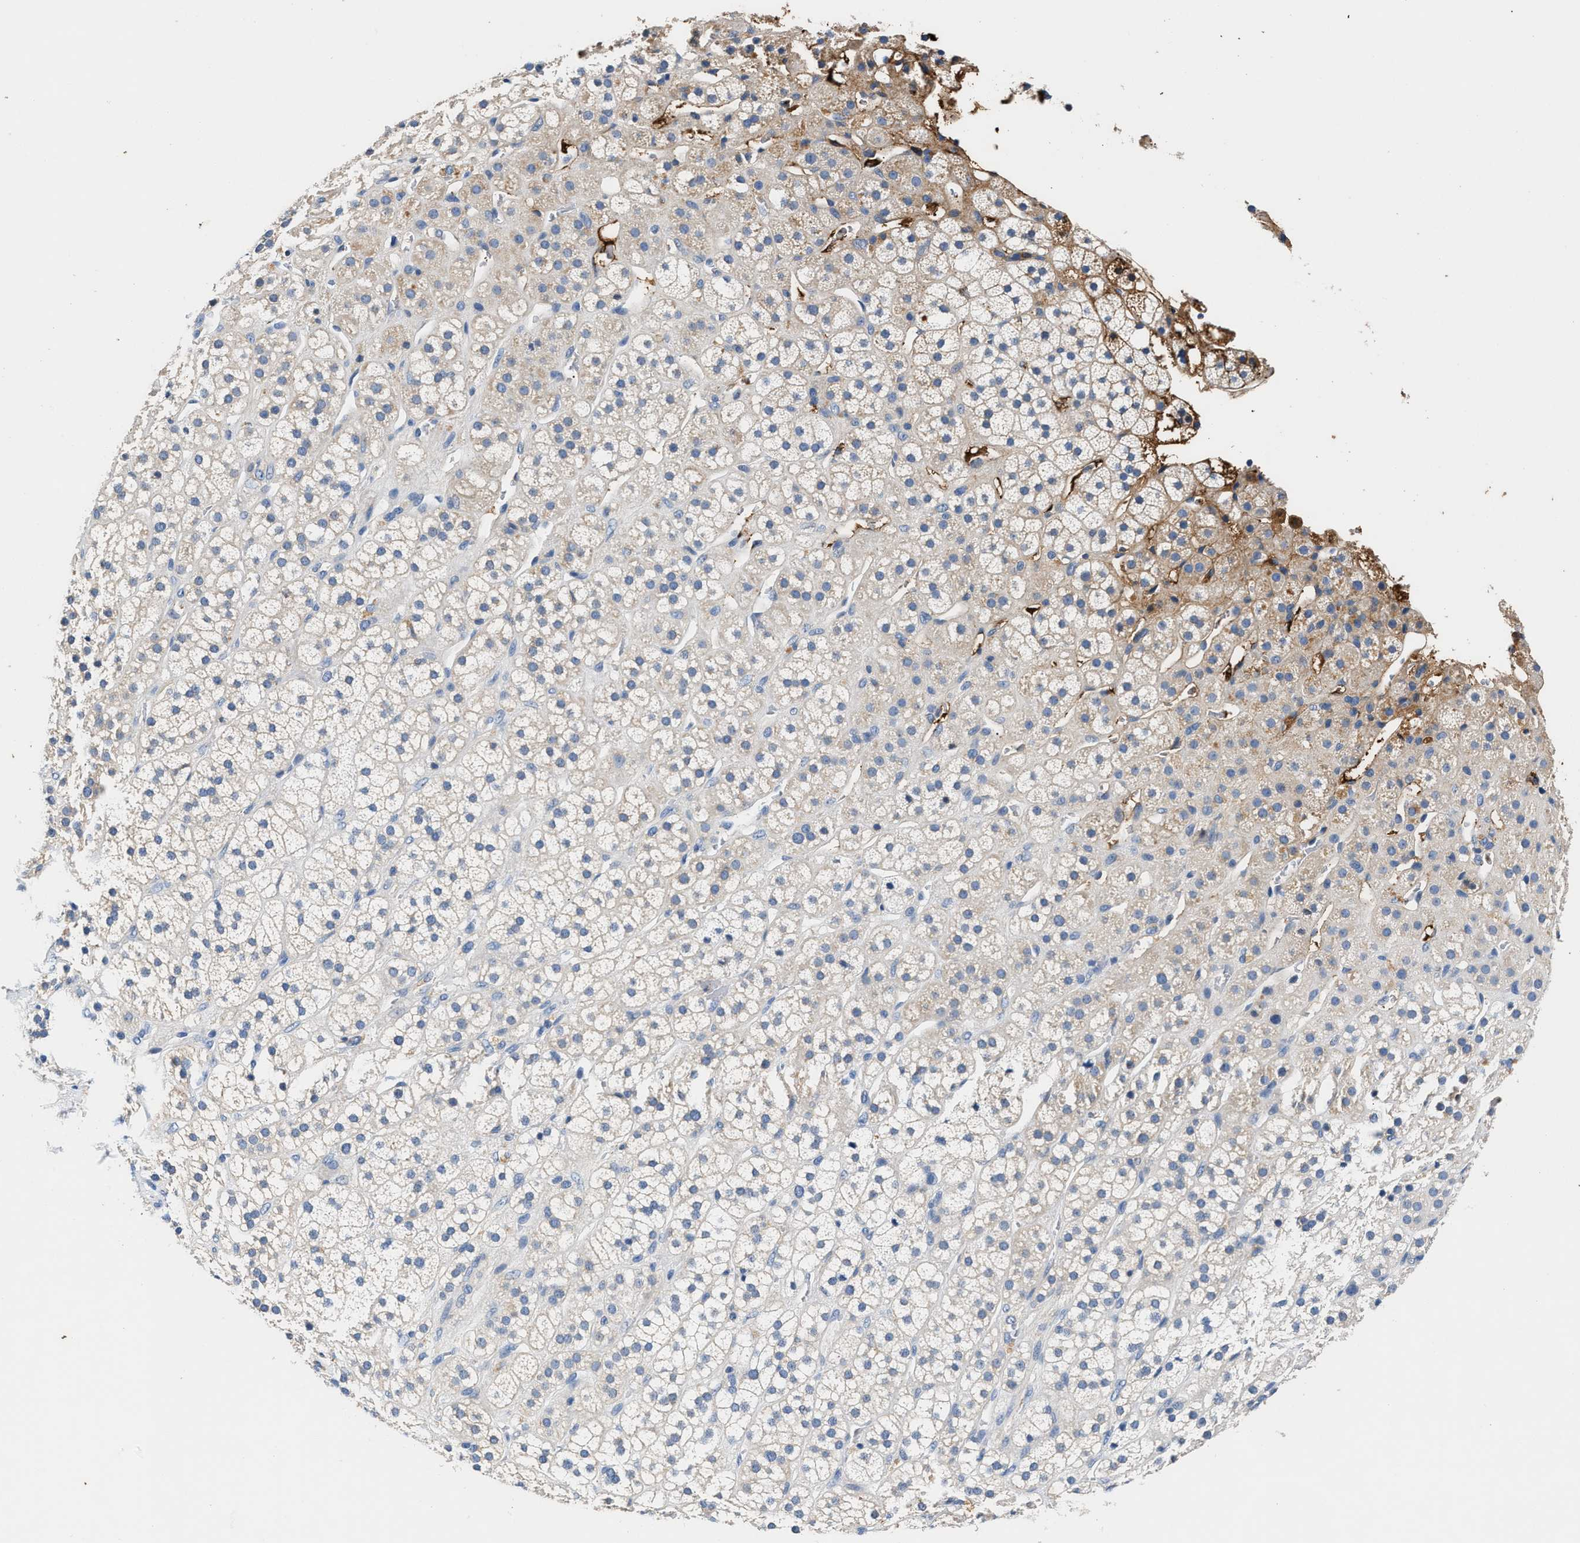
{"staining": {"intensity": "moderate", "quantity": "<25%", "location": "cytoplasmic/membranous"}, "tissue": "adrenal gland", "cell_type": "Glandular cells", "image_type": "normal", "snomed": [{"axis": "morphology", "description": "Normal tissue, NOS"}, {"axis": "topography", "description": "Adrenal gland"}], "caption": "Protein expression by immunohistochemistry displays moderate cytoplasmic/membranous staining in approximately <25% of glandular cells in normal adrenal gland.", "gene": "TUT7", "patient": {"sex": "male", "age": 56}}